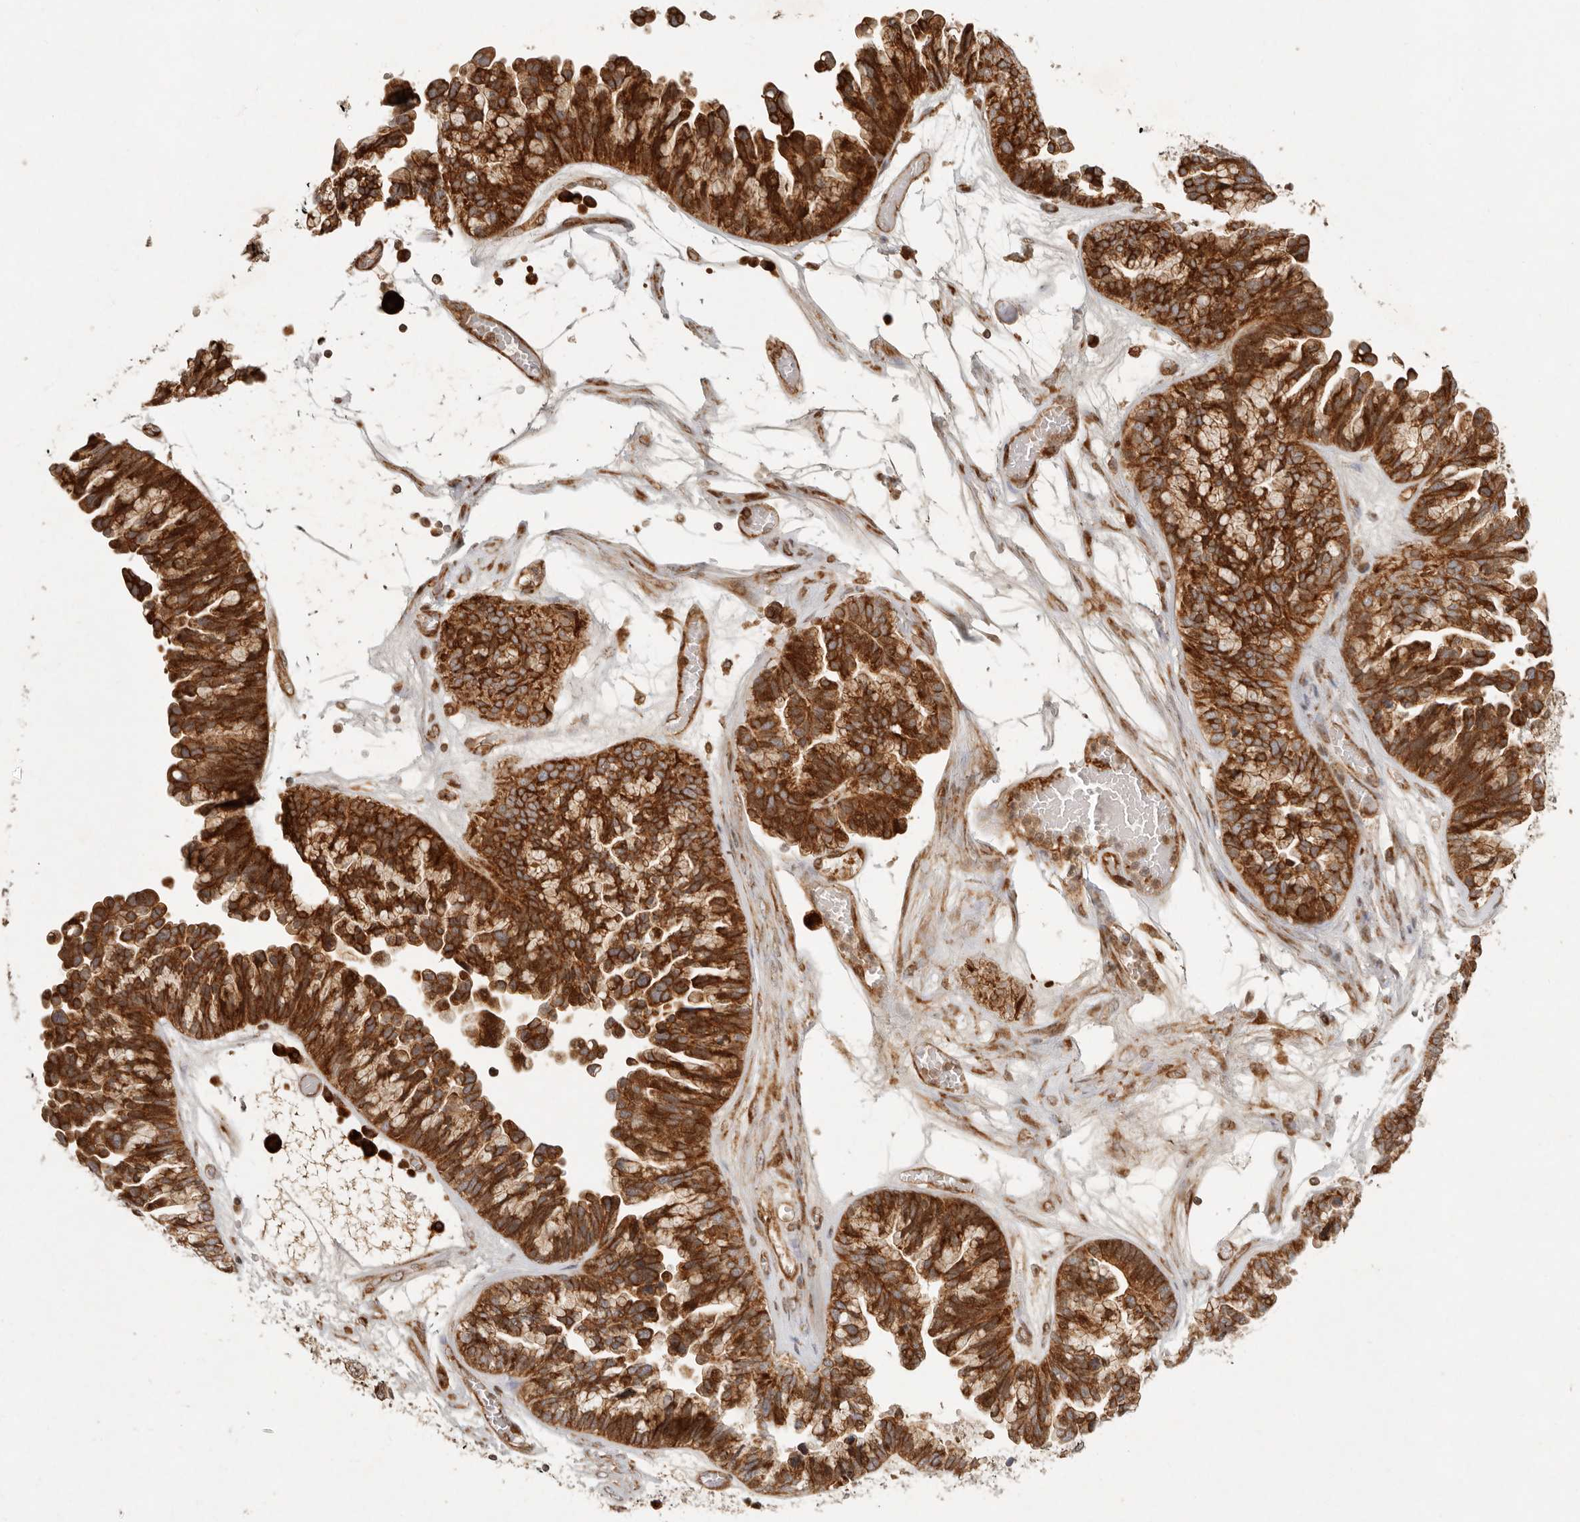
{"staining": {"intensity": "strong", "quantity": ">75%", "location": "cytoplasmic/membranous"}, "tissue": "ovarian cancer", "cell_type": "Tumor cells", "image_type": "cancer", "snomed": [{"axis": "morphology", "description": "Cystadenocarcinoma, serous, NOS"}, {"axis": "topography", "description": "Ovary"}], "caption": "Immunohistochemistry histopathology image of ovarian cancer (serous cystadenocarcinoma) stained for a protein (brown), which reveals high levels of strong cytoplasmic/membranous positivity in about >75% of tumor cells.", "gene": "KLHL38", "patient": {"sex": "female", "age": 56}}